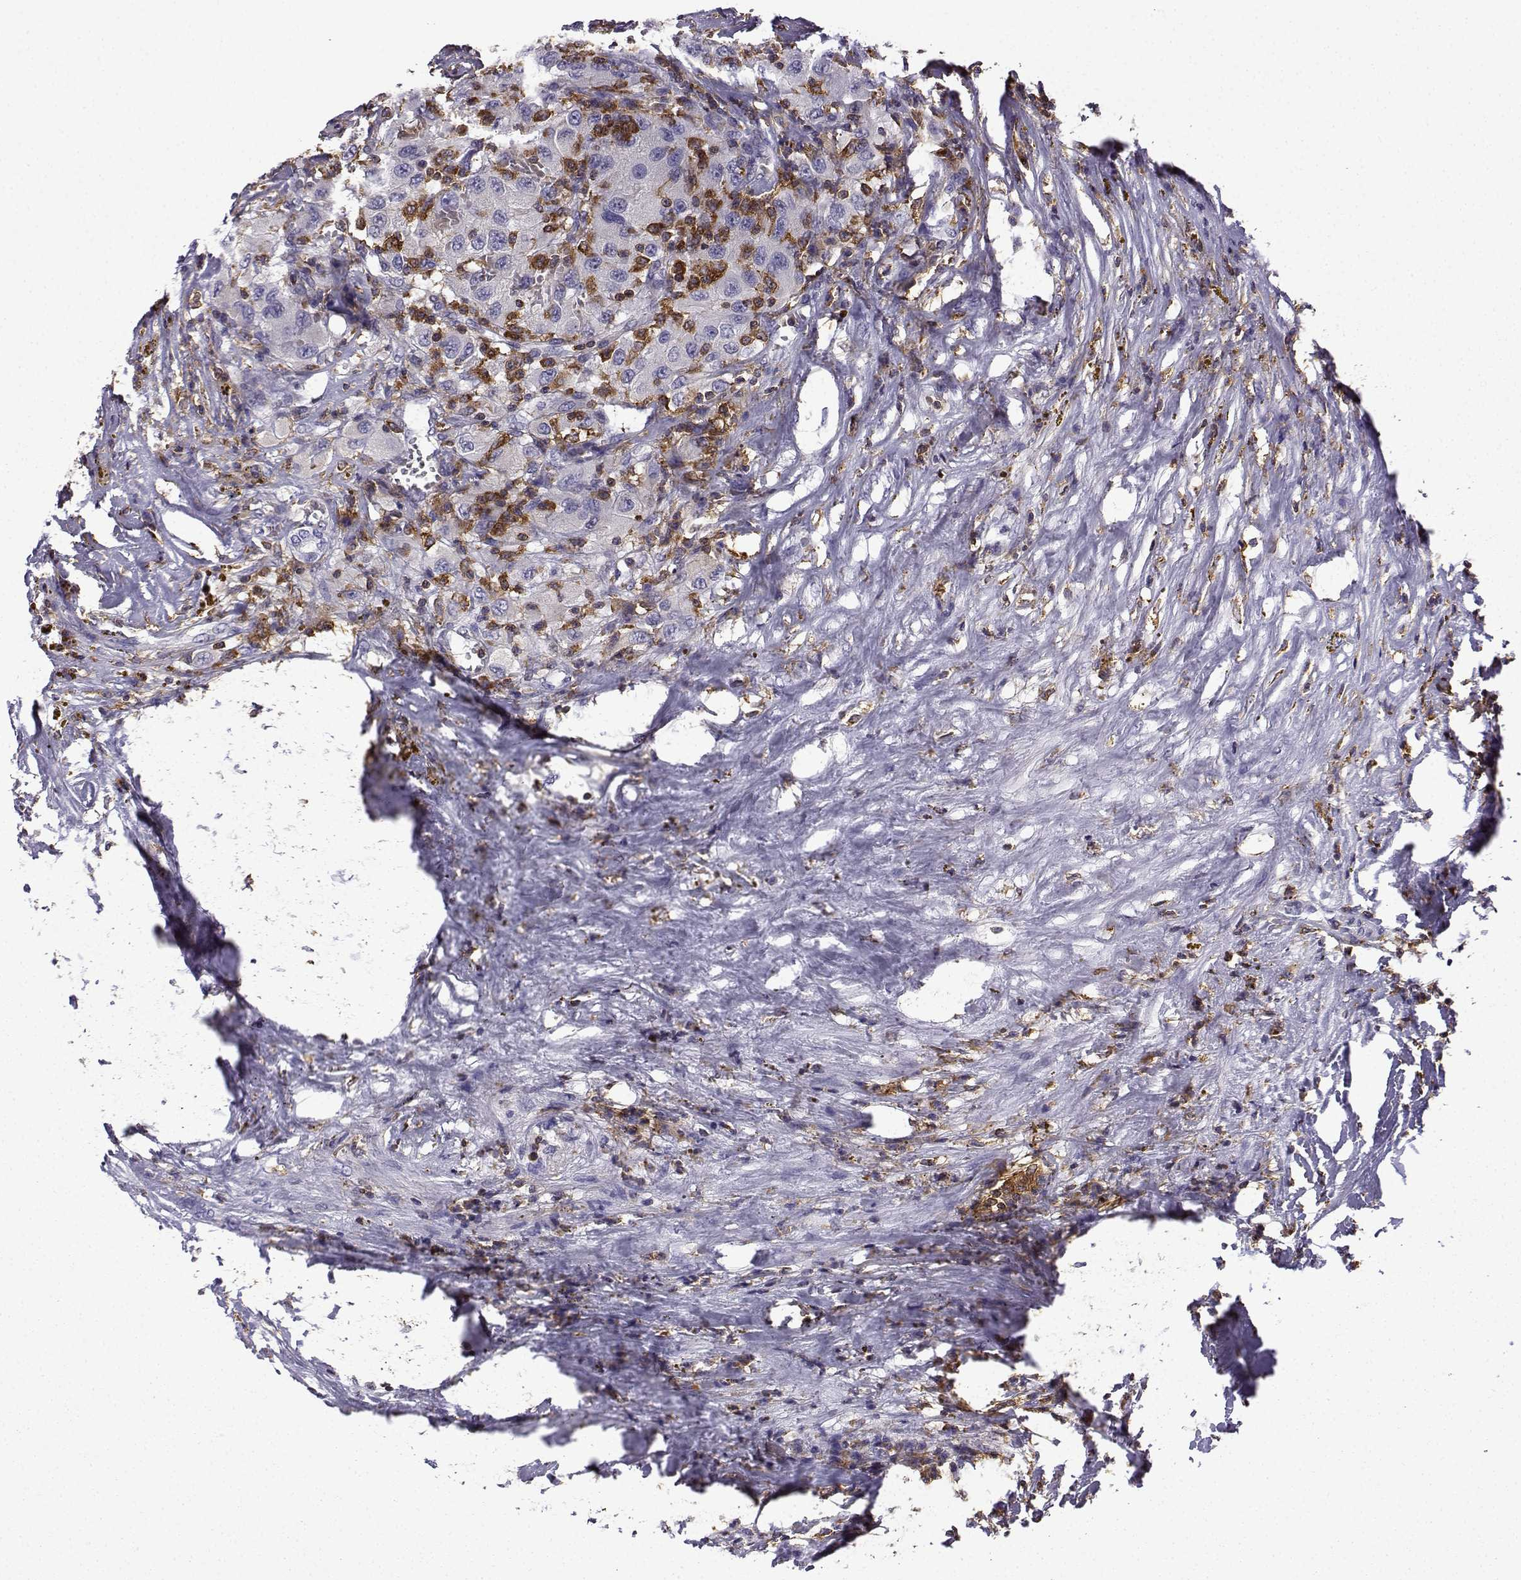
{"staining": {"intensity": "negative", "quantity": "none", "location": "none"}, "tissue": "renal cancer", "cell_type": "Tumor cells", "image_type": "cancer", "snomed": [{"axis": "morphology", "description": "Adenocarcinoma, NOS"}, {"axis": "topography", "description": "Kidney"}], "caption": "High power microscopy photomicrograph of an IHC image of renal cancer (adenocarcinoma), revealing no significant positivity in tumor cells.", "gene": "DOCK10", "patient": {"sex": "female", "age": 67}}